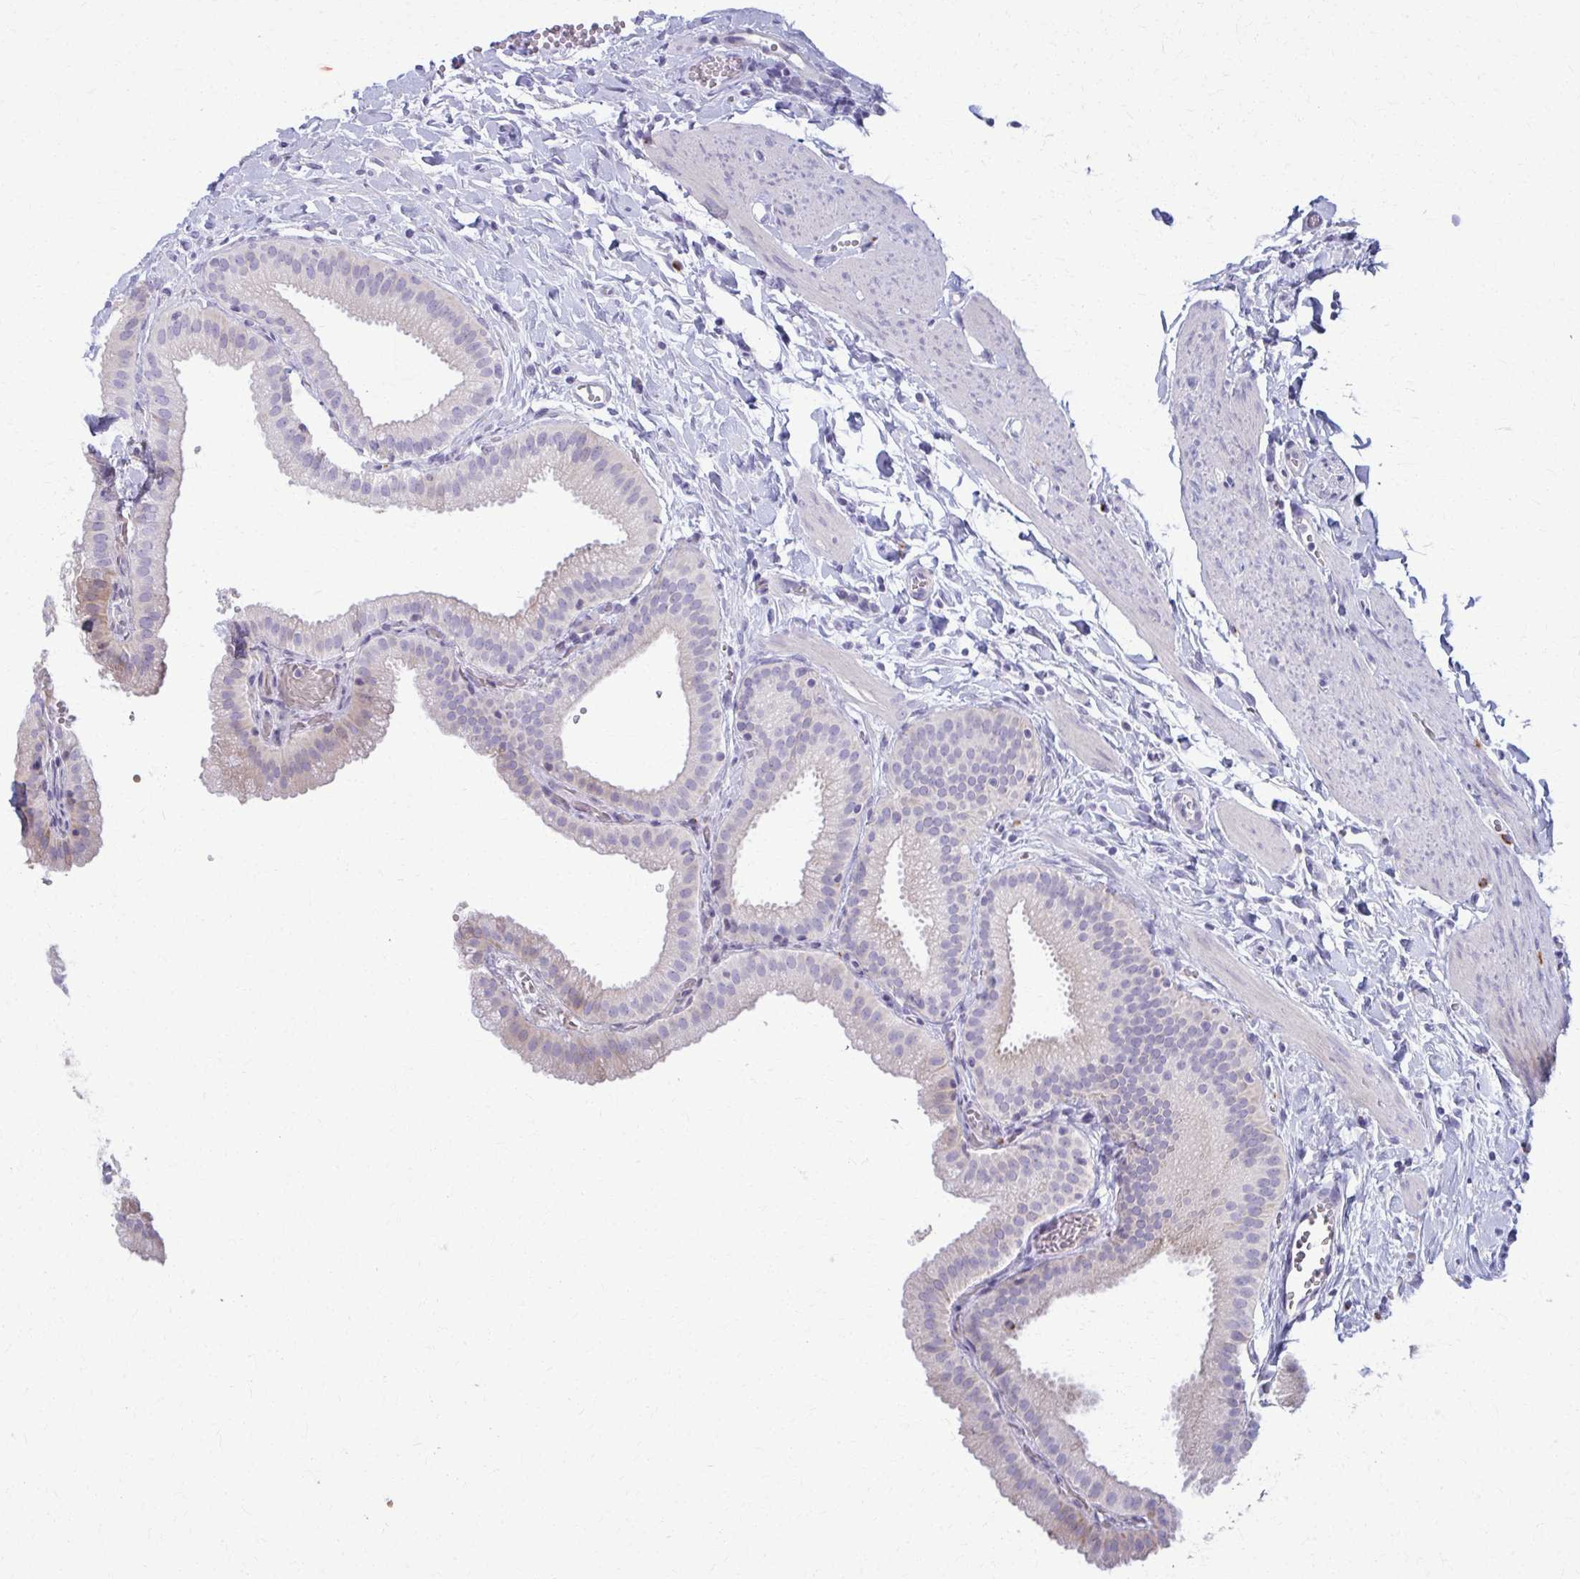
{"staining": {"intensity": "moderate", "quantity": "<25%", "location": "cytoplasmic/membranous"}, "tissue": "gallbladder", "cell_type": "Glandular cells", "image_type": "normal", "snomed": [{"axis": "morphology", "description": "Normal tissue, NOS"}, {"axis": "topography", "description": "Gallbladder"}], "caption": "IHC of normal gallbladder exhibits low levels of moderate cytoplasmic/membranous positivity in about <25% of glandular cells.", "gene": "ENSG00000275249", "patient": {"sex": "female", "age": 63}}